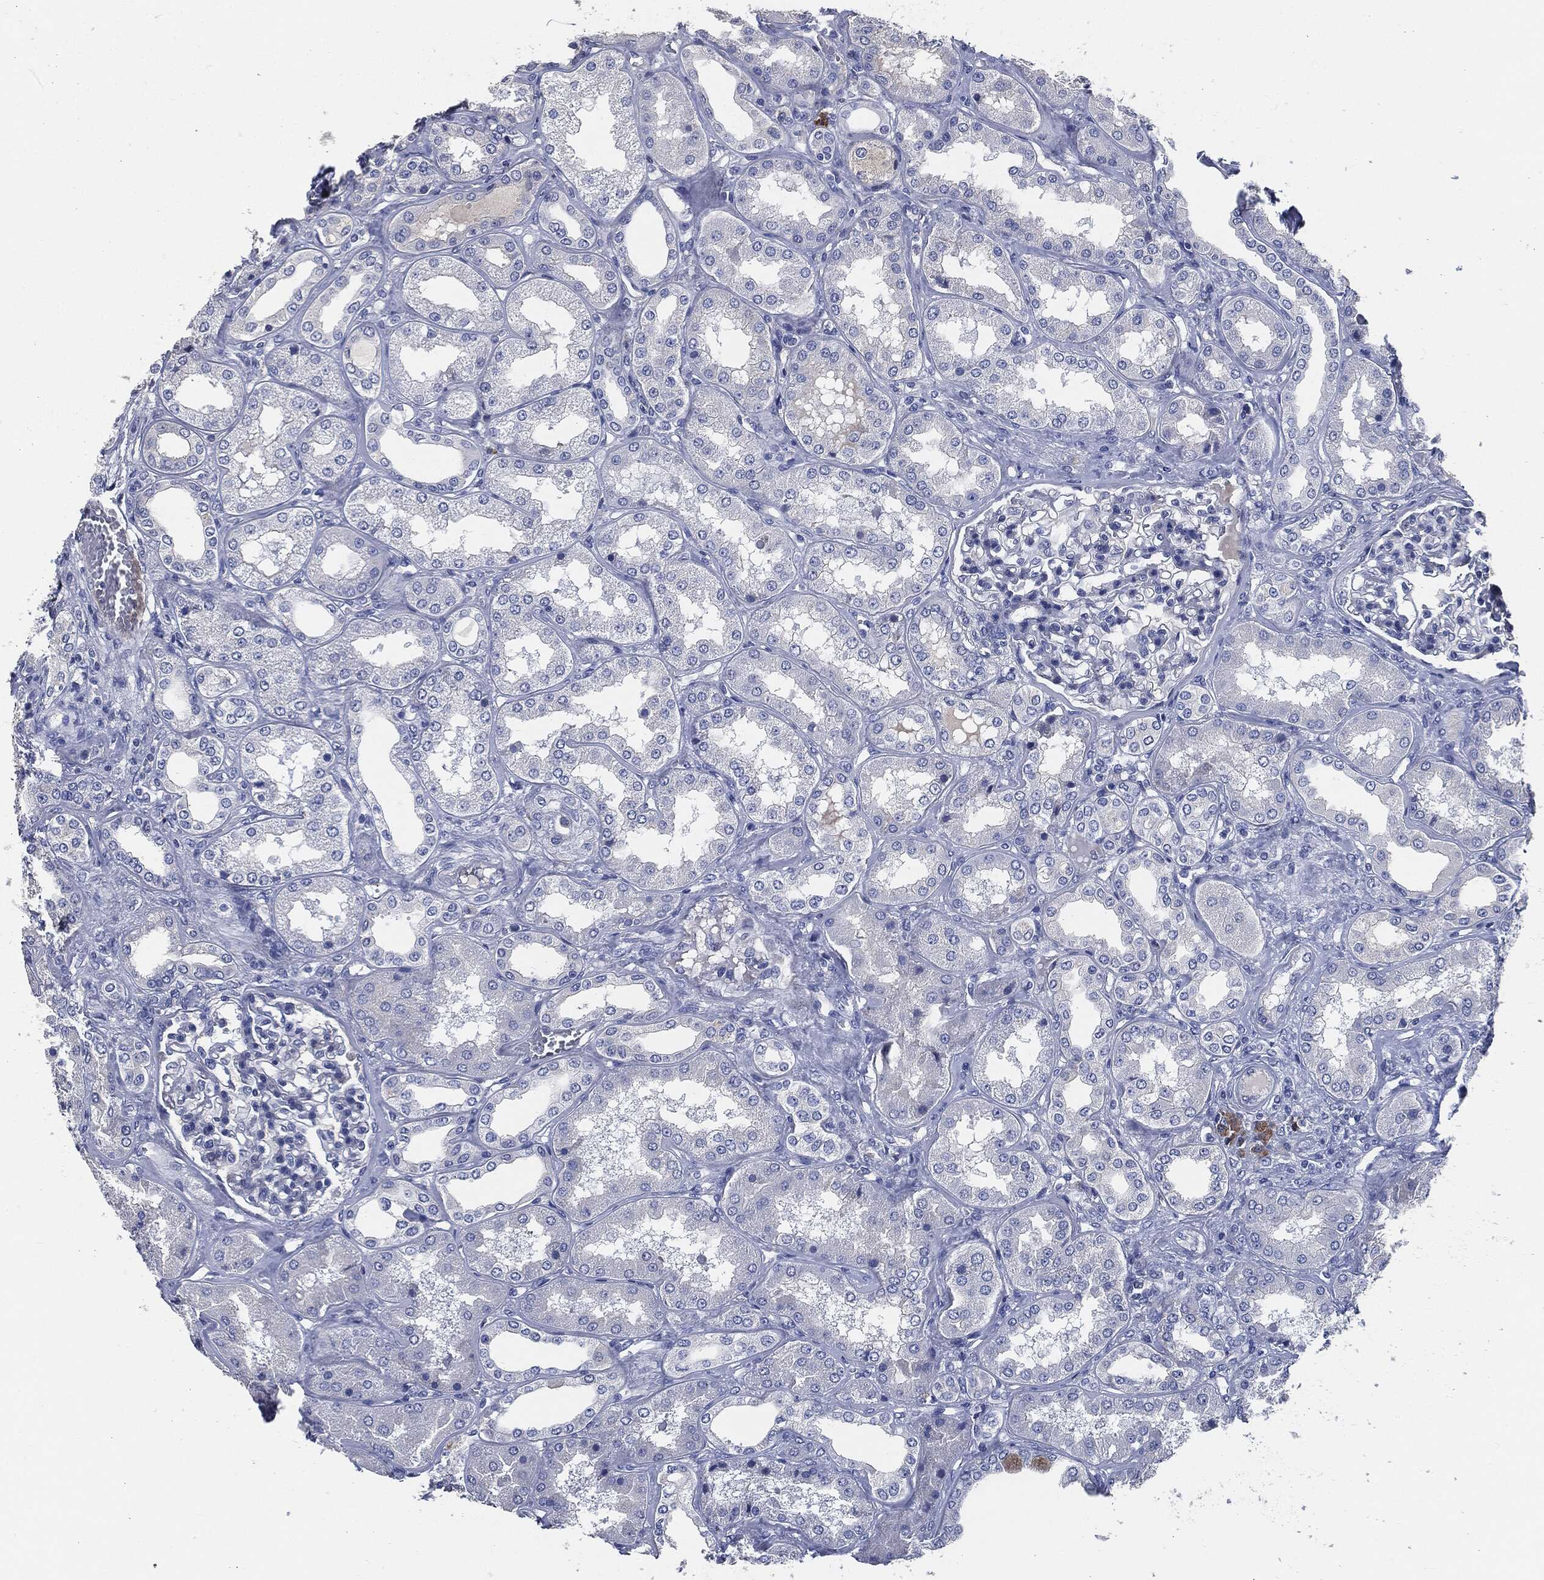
{"staining": {"intensity": "negative", "quantity": "none", "location": "none"}, "tissue": "kidney", "cell_type": "Cells in glomeruli", "image_type": "normal", "snomed": [{"axis": "morphology", "description": "Normal tissue, NOS"}, {"axis": "topography", "description": "Kidney"}], "caption": "Histopathology image shows no significant protein expression in cells in glomeruli of benign kidney. (DAB (3,3'-diaminobenzidine) IHC, high magnification).", "gene": "CD27", "patient": {"sex": "female", "age": 56}}